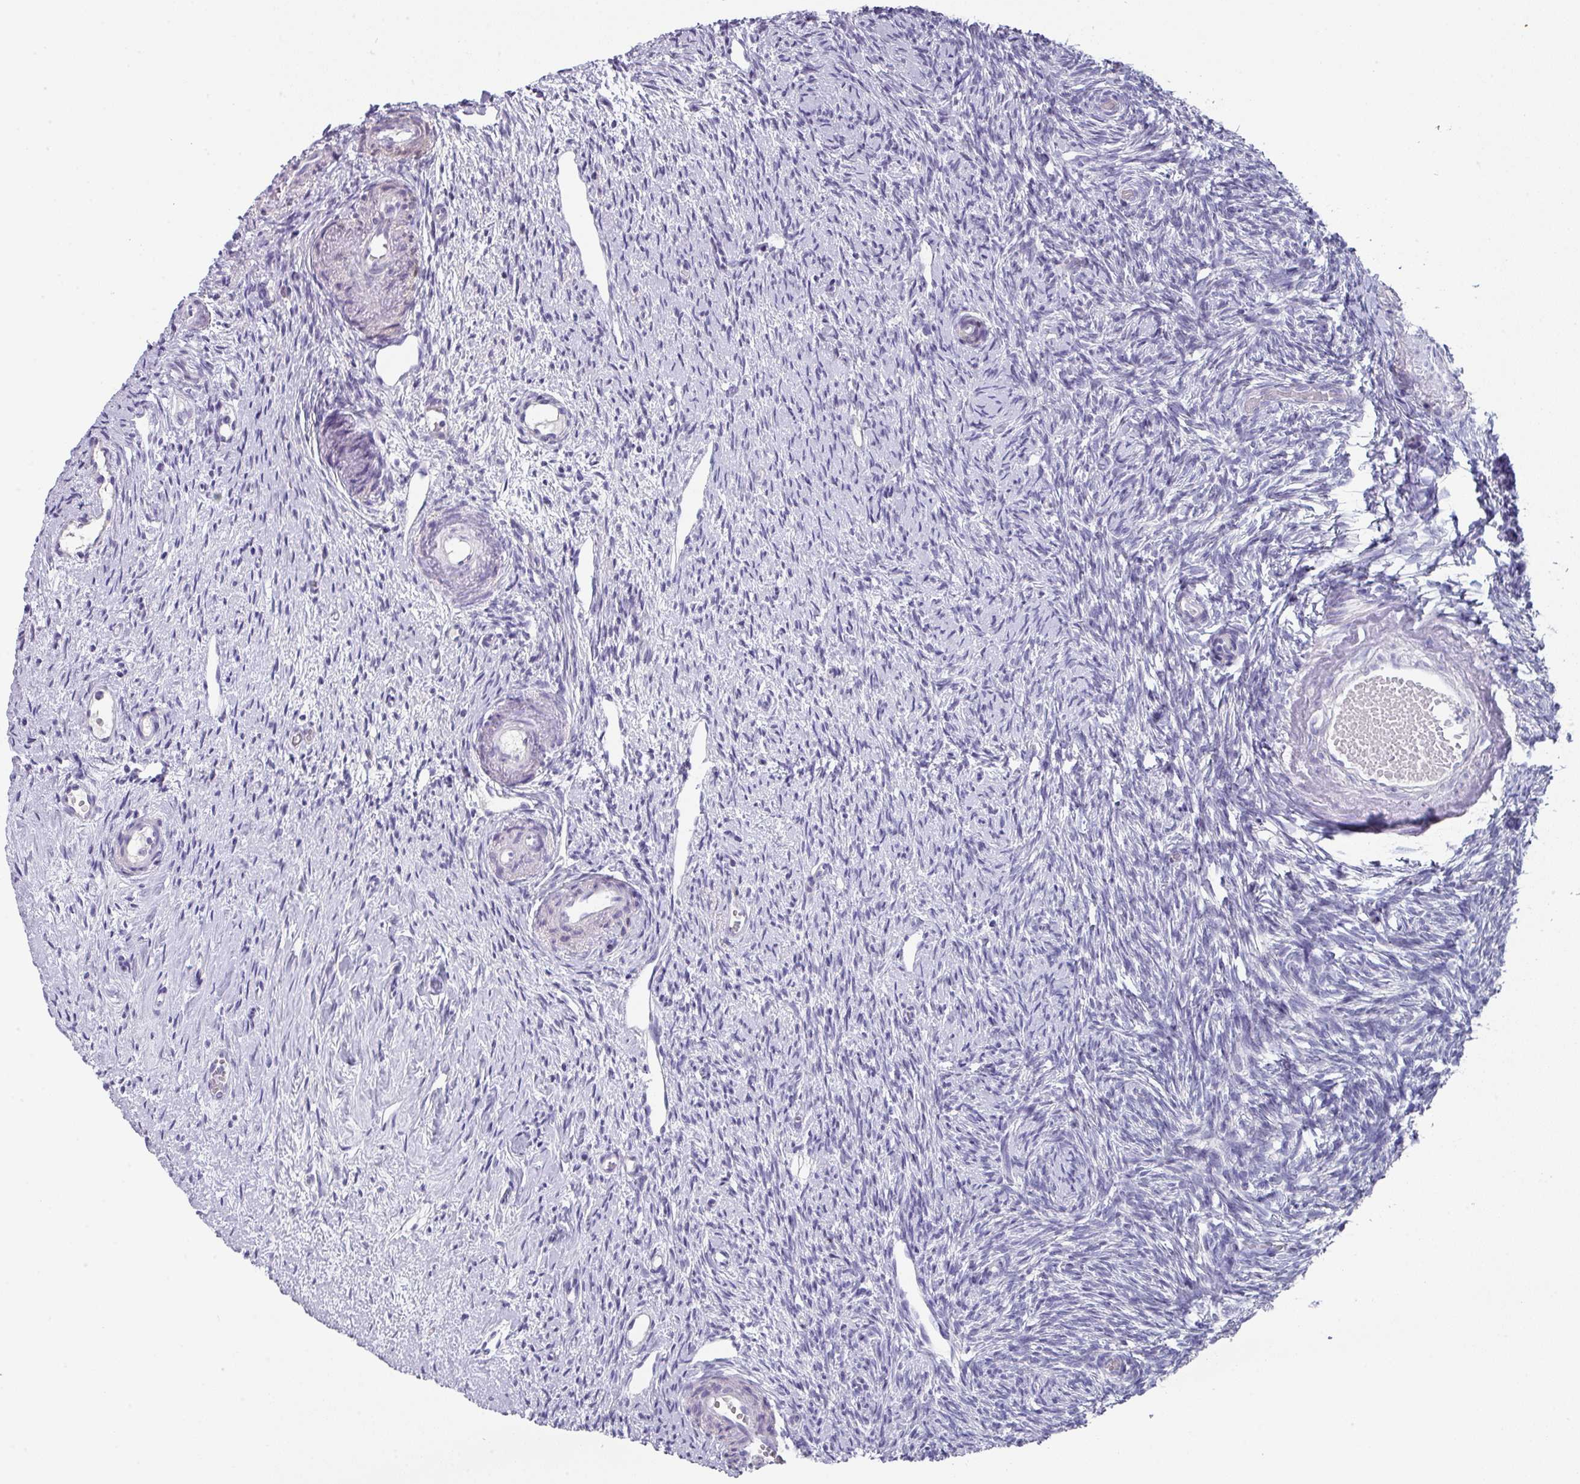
{"staining": {"intensity": "negative", "quantity": "none", "location": "none"}, "tissue": "ovary", "cell_type": "Ovarian stroma cells", "image_type": "normal", "snomed": [{"axis": "morphology", "description": "Normal tissue, NOS"}, {"axis": "topography", "description": "Ovary"}], "caption": "Human ovary stained for a protein using IHC reveals no staining in ovarian stroma cells.", "gene": "DEFB115", "patient": {"sex": "female", "age": 51}}